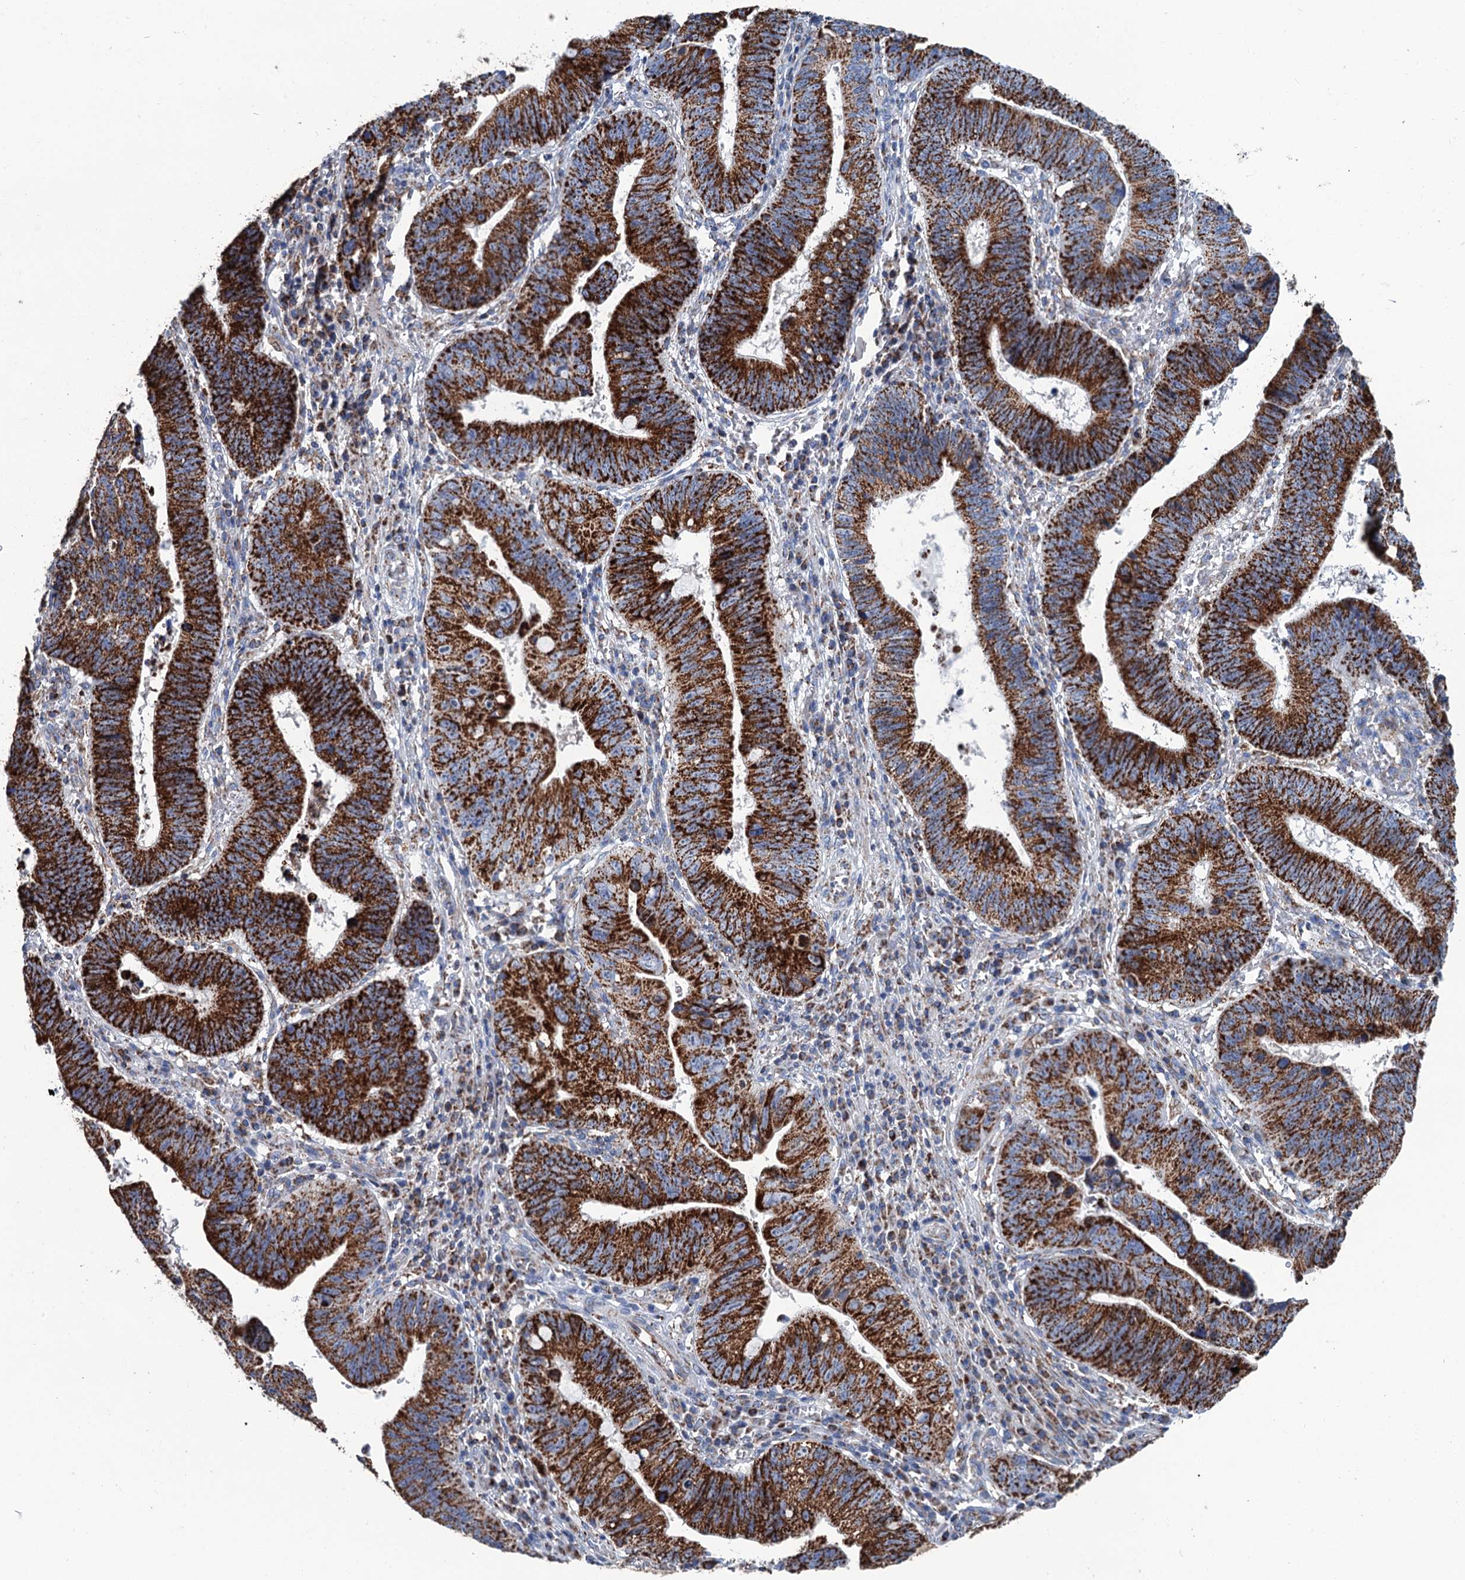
{"staining": {"intensity": "strong", "quantity": ">75%", "location": "cytoplasmic/membranous"}, "tissue": "stomach cancer", "cell_type": "Tumor cells", "image_type": "cancer", "snomed": [{"axis": "morphology", "description": "Adenocarcinoma, NOS"}, {"axis": "topography", "description": "Stomach"}], "caption": "This micrograph shows stomach cancer stained with IHC to label a protein in brown. The cytoplasmic/membranous of tumor cells show strong positivity for the protein. Nuclei are counter-stained blue.", "gene": "IVD", "patient": {"sex": "male", "age": 59}}